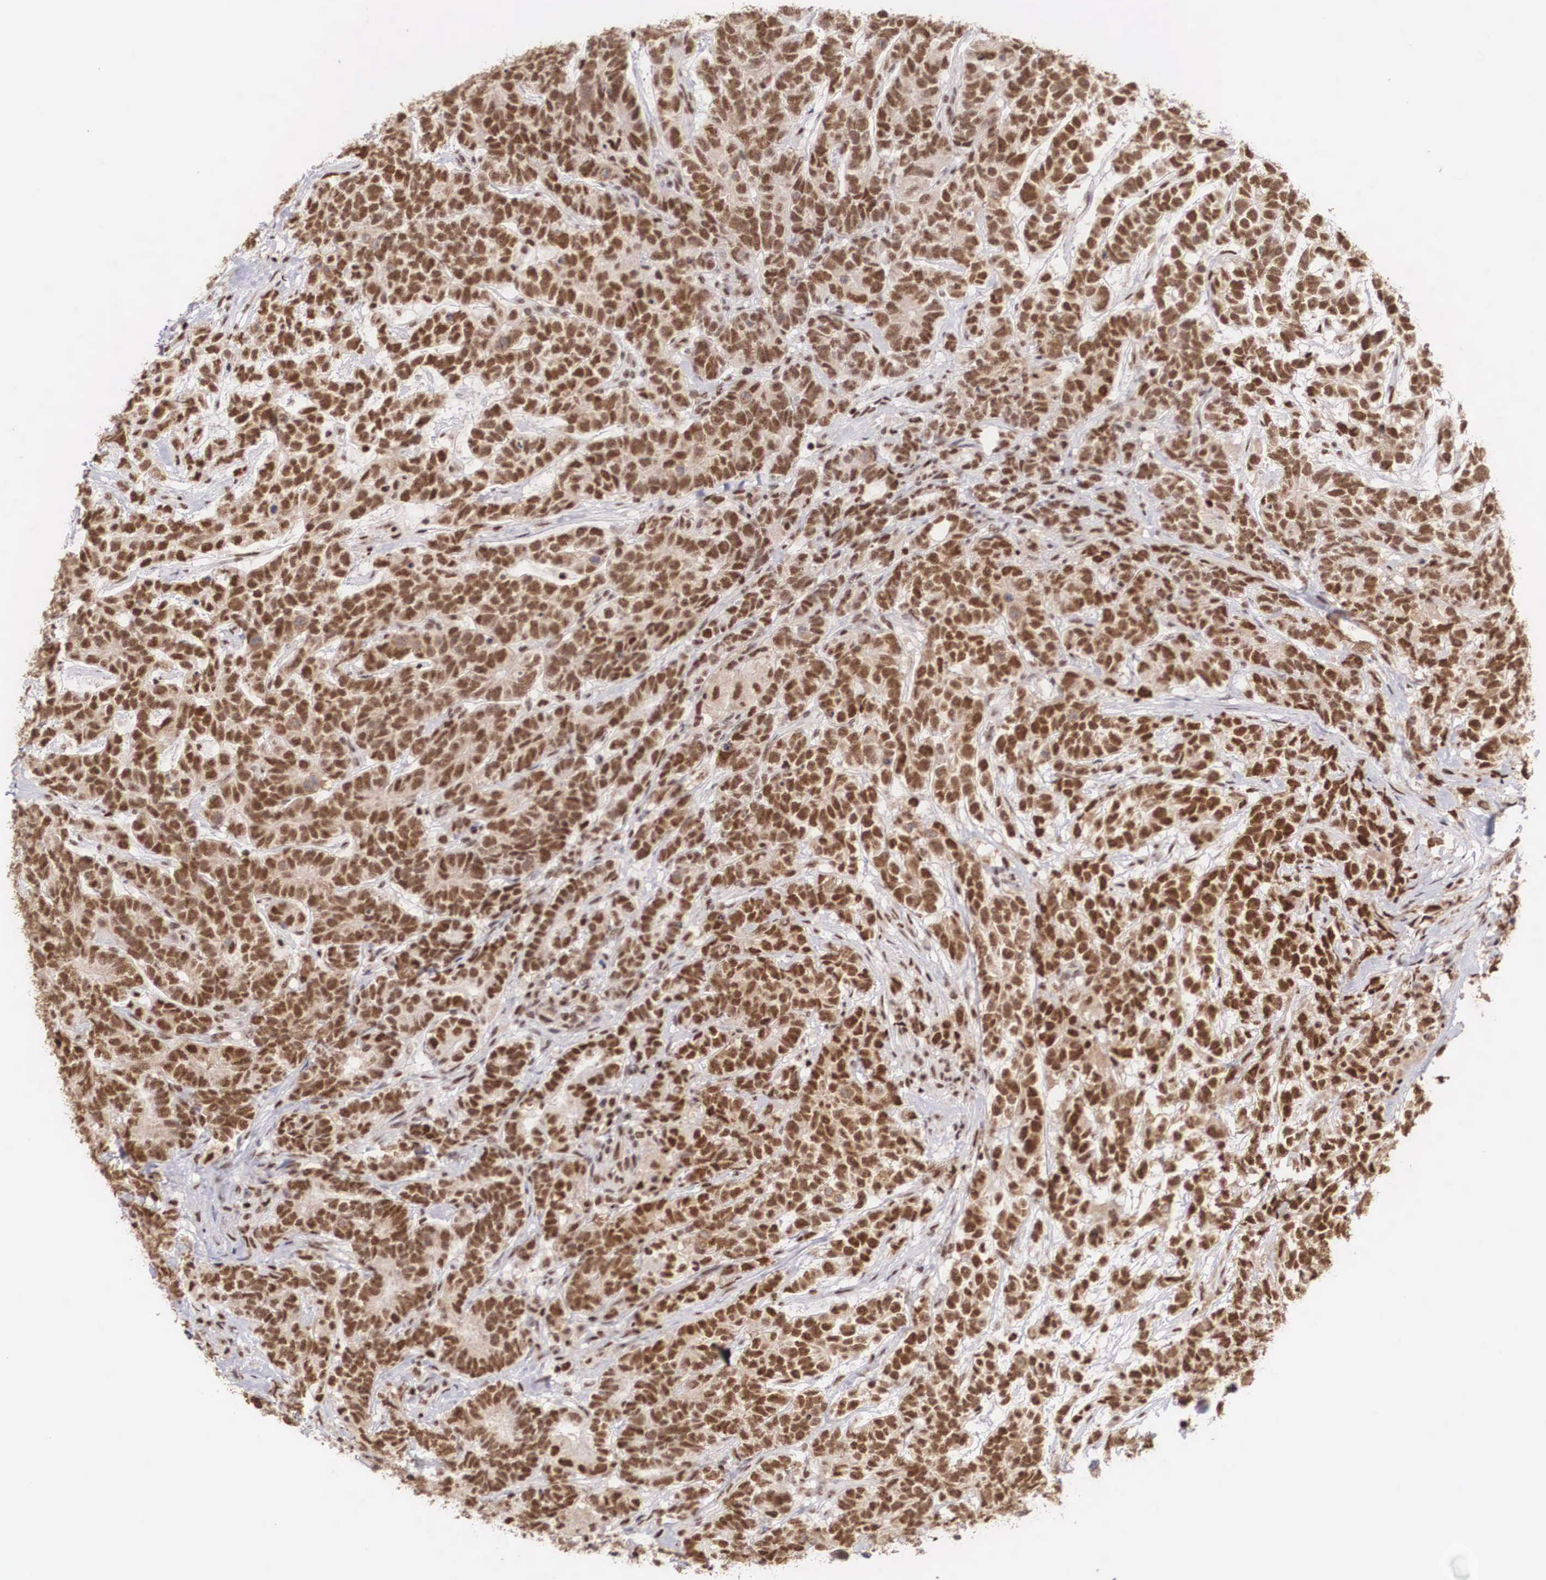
{"staining": {"intensity": "strong", "quantity": ">75%", "location": "nuclear"}, "tissue": "testis cancer", "cell_type": "Tumor cells", "image_type": "cancer", "snomed": [{"axis": "morphology", "description": "Carcinoma, Embryonal, NOS"}, {"axis": "topography", "description": "Testis"}], "caption": "Immunohistochemistry (IHC) of testis cancer (embryonal carcinoma) shows high levels of strong nuclear staining in approximately >75% of tumor cells.", "gene": "HTATSF1", "patient": {"sex": "male", "age": 26}}